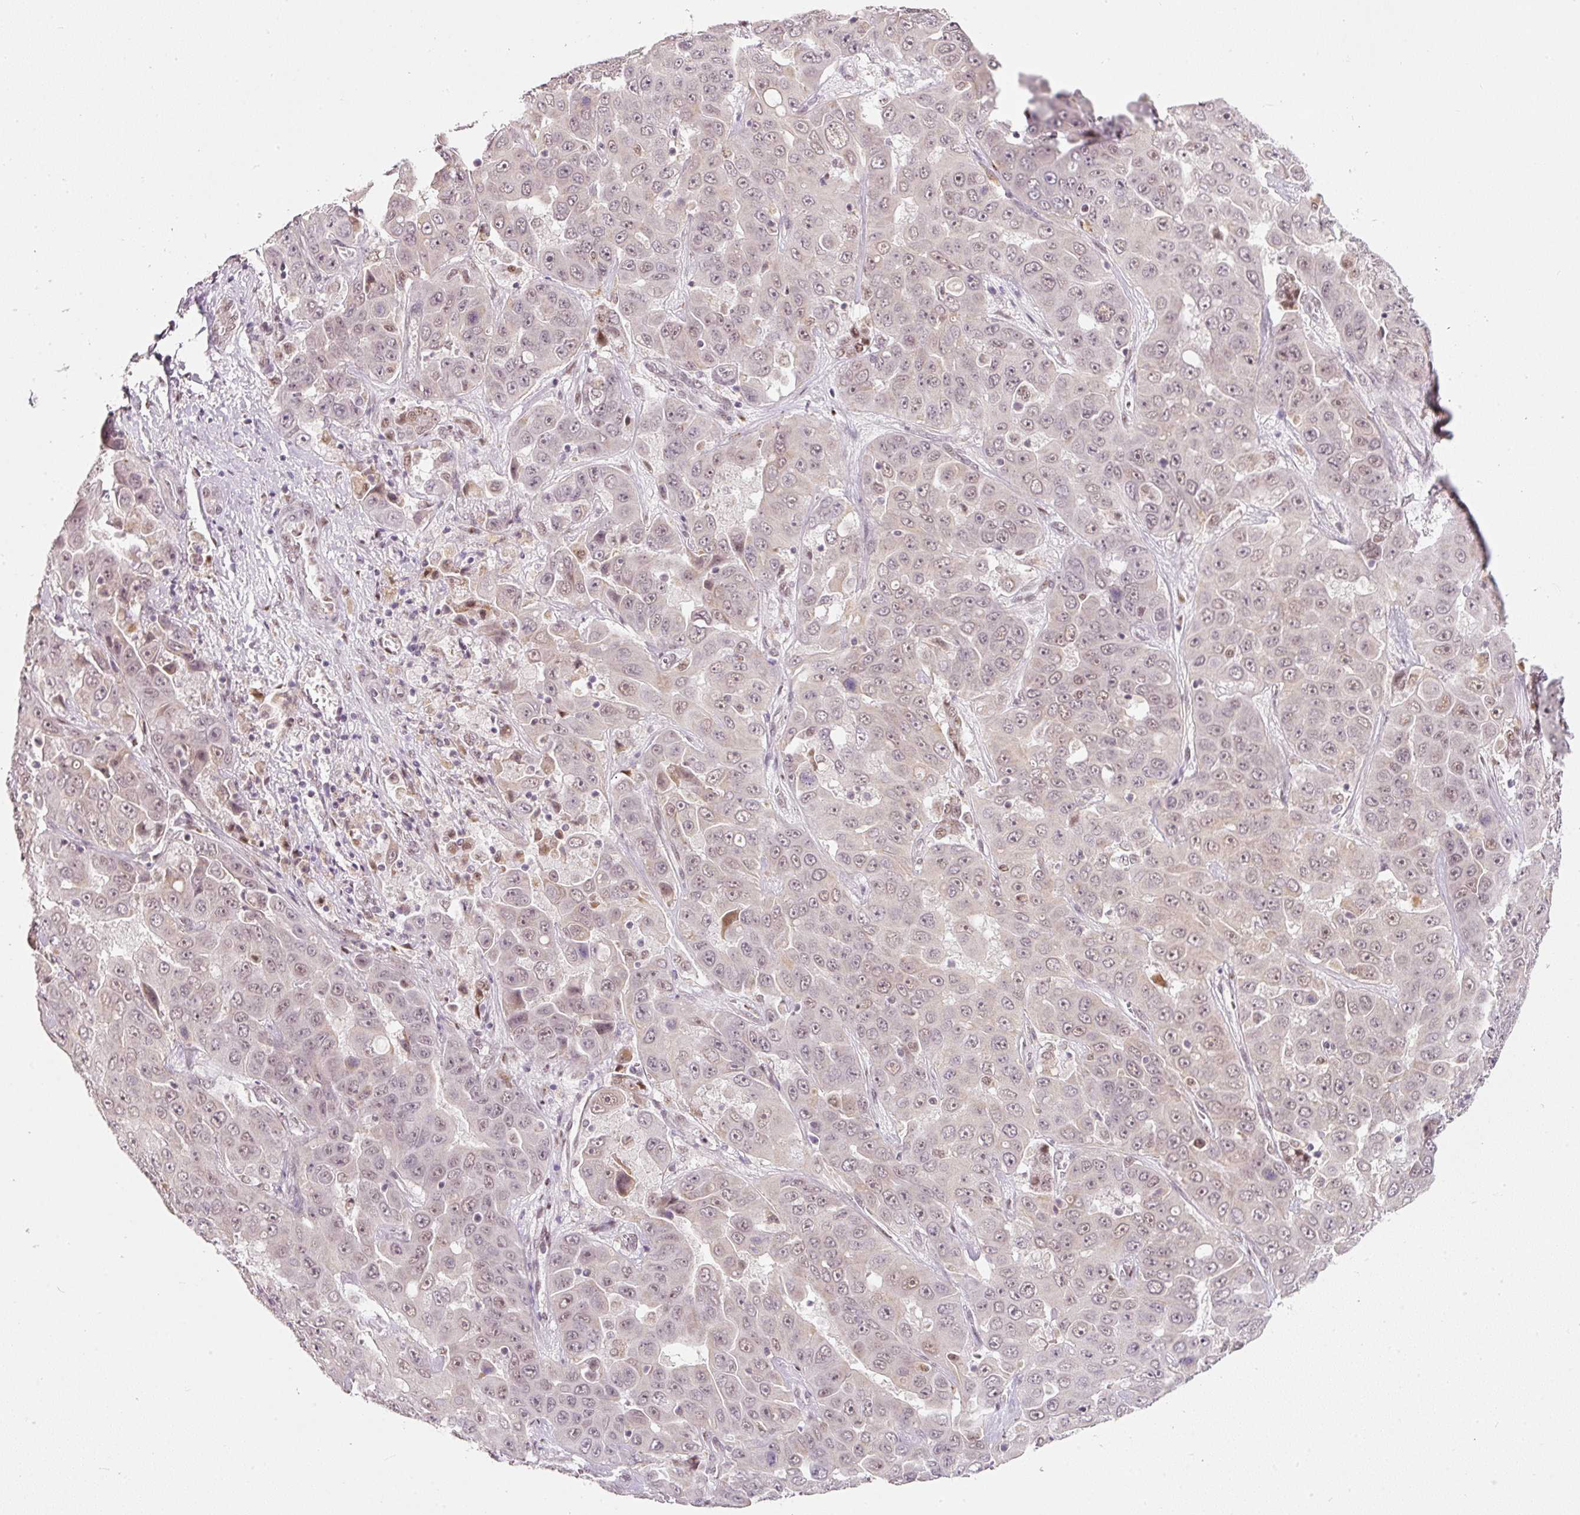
{"staining": {"intensity": "weak", "quantity": "<25%", "location": "nuclear"}, "tissue": "liver cancer", "cell_type": "Tumor cells", "image_type": "cancer", "snomed": [{"axis": "morphology", "description": "Cholangiocarcinoma"}, {"axis": "topography", "description": "Liver"}], "caption": "Tumor cells show no significant protein expression in liver cancer (cholangiocarcinoma).", "gene": "FSTL3", "patient": {"sex": "female", "age": 52}}